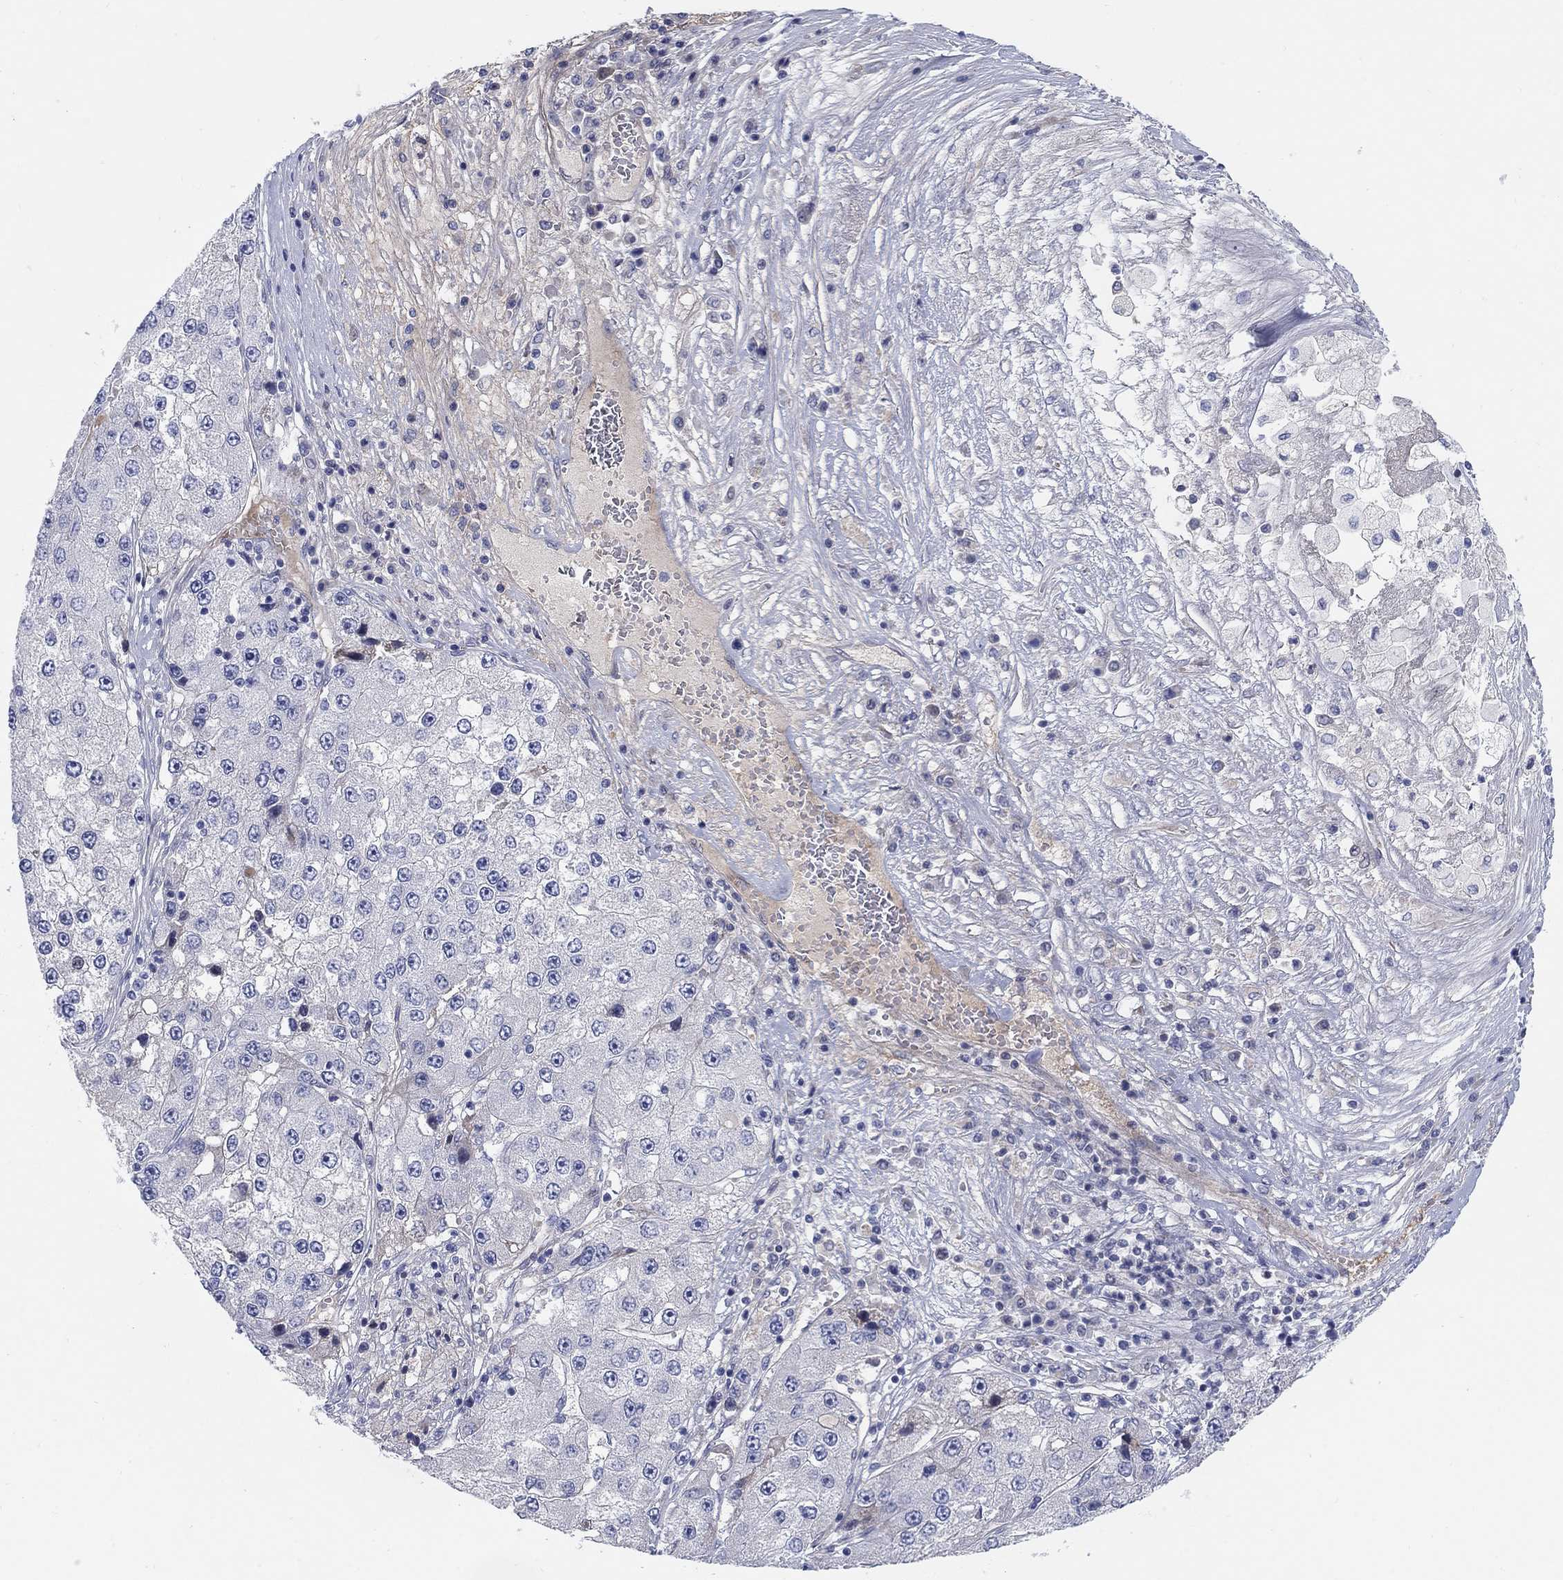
{"staining": {"intensity": "negative", "quantity": "none", "location": "none"}, "tissue": "liver cancer", "cell_type": "Tumor cells", "image_type": "cancer", "snomed": [{"axis": "morphology", "description": "Carcinoma, Hepatocellular, NOS"}, {"axis": "topography", "description": "Liver"}], "caption": "Photomicrograph shows no protein positivity in tumor cells of hepatocellular carcinoma (liver) tissue. (DAB (3,3'-diaminobenzidine) immunohistochemistry (IHC) with hematoxylin counter stain).", "gene": "HEATR4", "patient": {"sex": "female", "age": 73}}